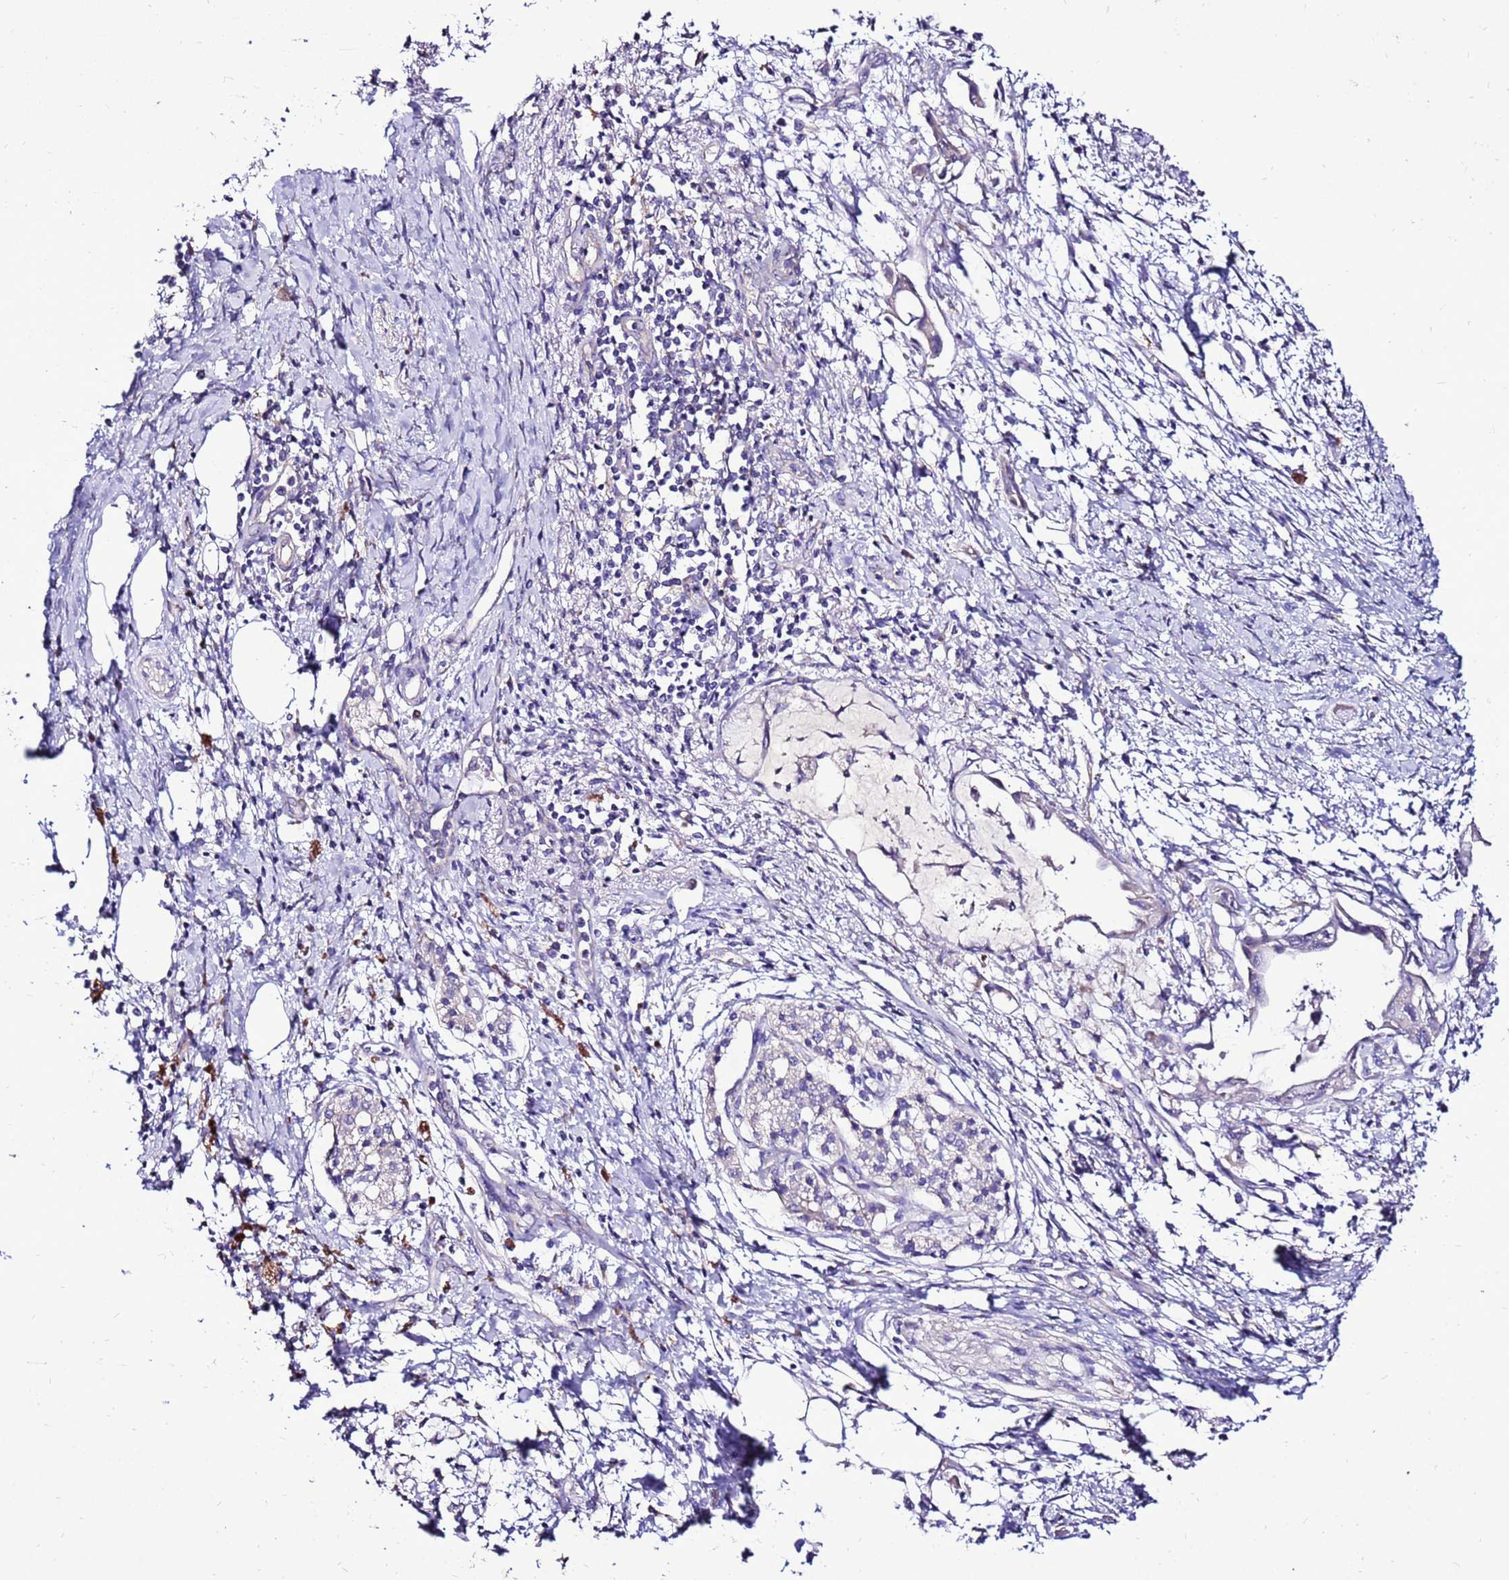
{"staining": {"intensity": "negative", "quantity": "none", "location": "none"}, "tissue": "pancreatic cancer", "cell_type": "Tumor cells", "image_type": "cancer", "snomed": [{"axis": "morphology", "description": "Adenocarcinoma, NOS"}, {"axis": "topography", "description": "Pancreas"}], "caption": "Immunohistochemical staining of pancreatic adenocarcinoma demonstrates no significant expression in tumor cells.", "gene": "TMEM106C", "patient": {"sex": "male", "age": 48}}